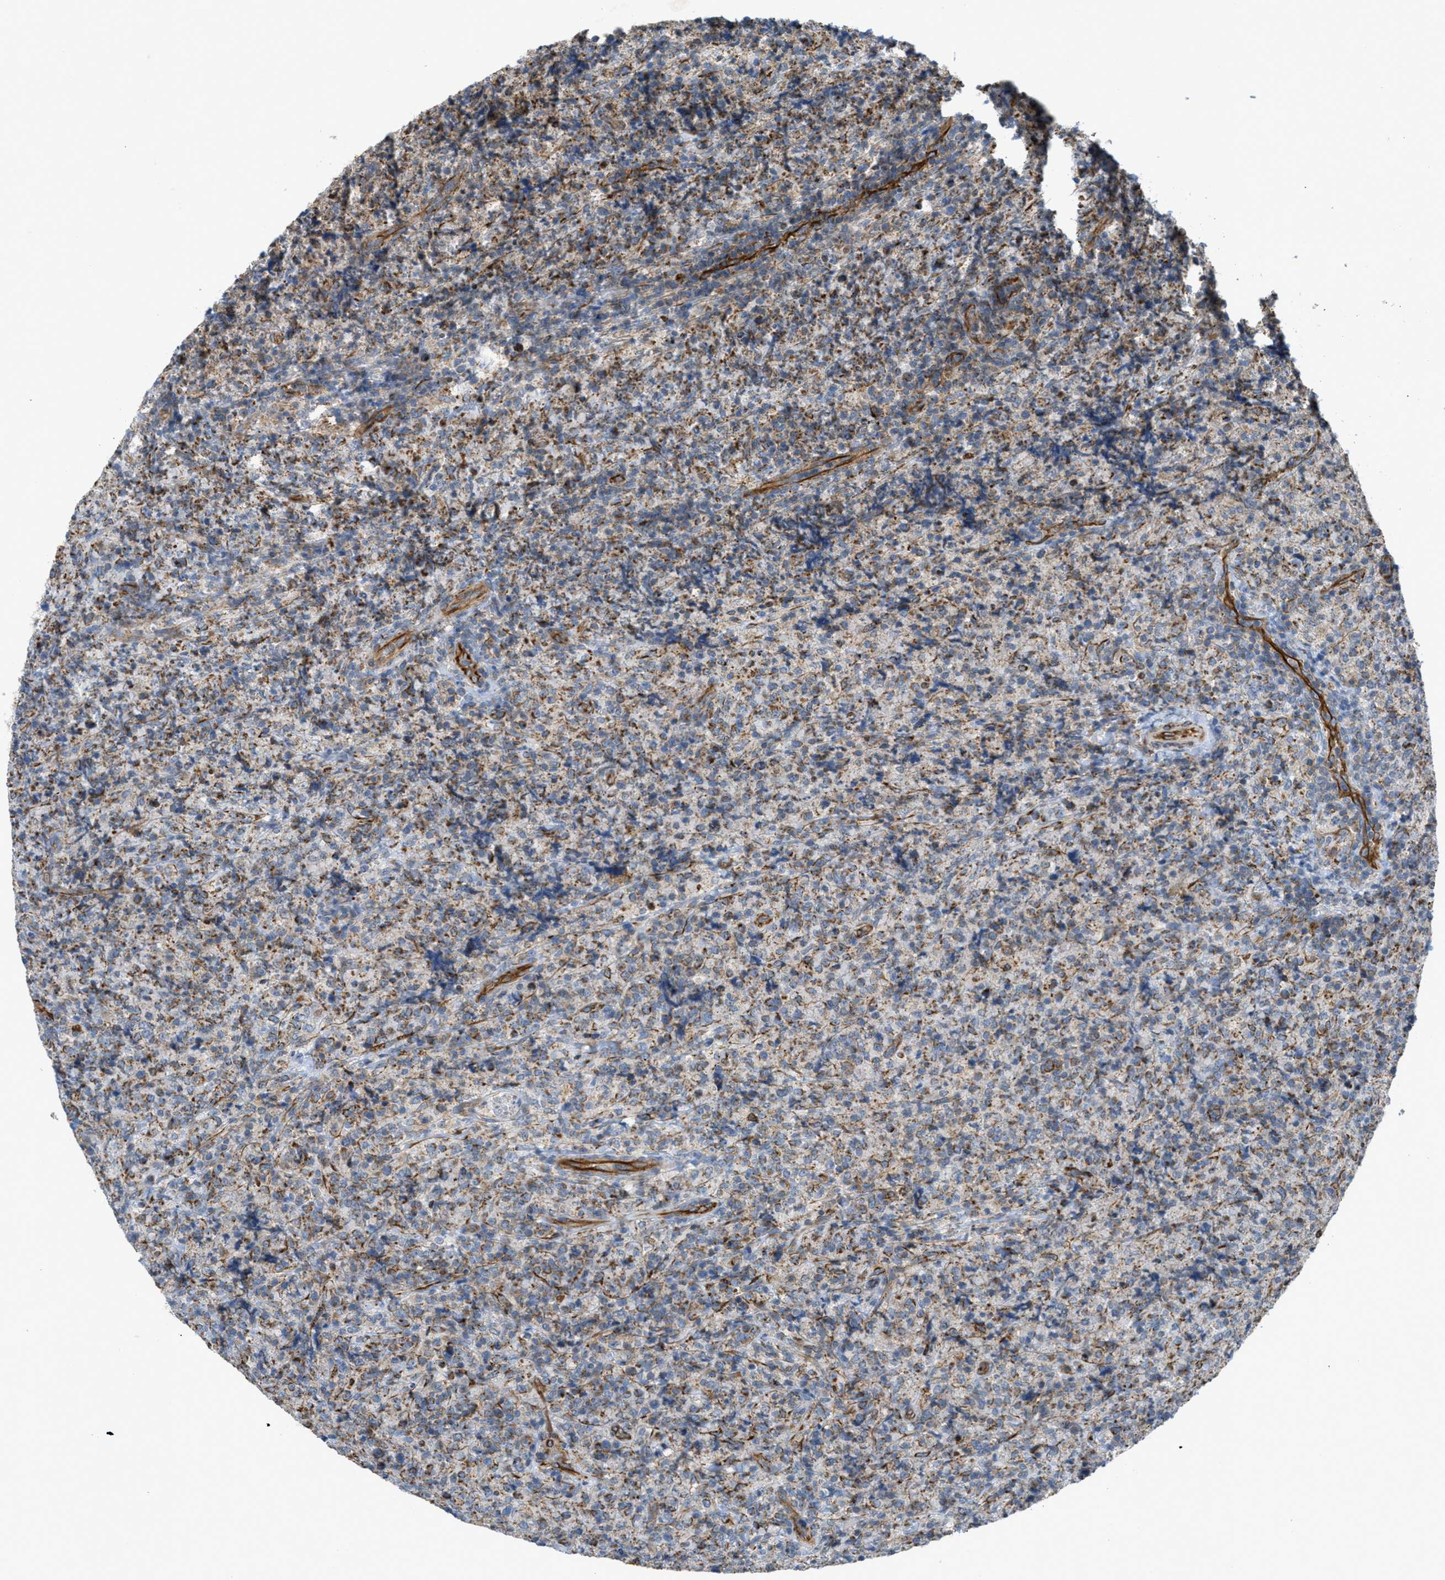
{"staining": {"intensity": "moderate", "quantity": "<25%", "location": "cytoplasmic/membranous"}, "tissue": "lymphoma", "cell_type": "Tumor cells", "image_type": "cancer", "snomed": [{"axis": "morphology", "description": "Malignant lymphoma, non-Hodgkin's type, High grade"}, {"axis": "topography", "description": "Tonsil"}], "caption": "A micrograph showing moderate cytoplasmic/membranous staining in about <25% of tumor cells in malignant lymphoma, non-Hodgkin's type (high-grade), as visualized by brown immunohistochemical staining.", "gene": "BTN3A1", "patient": {"sex": "female", "age": 36}}